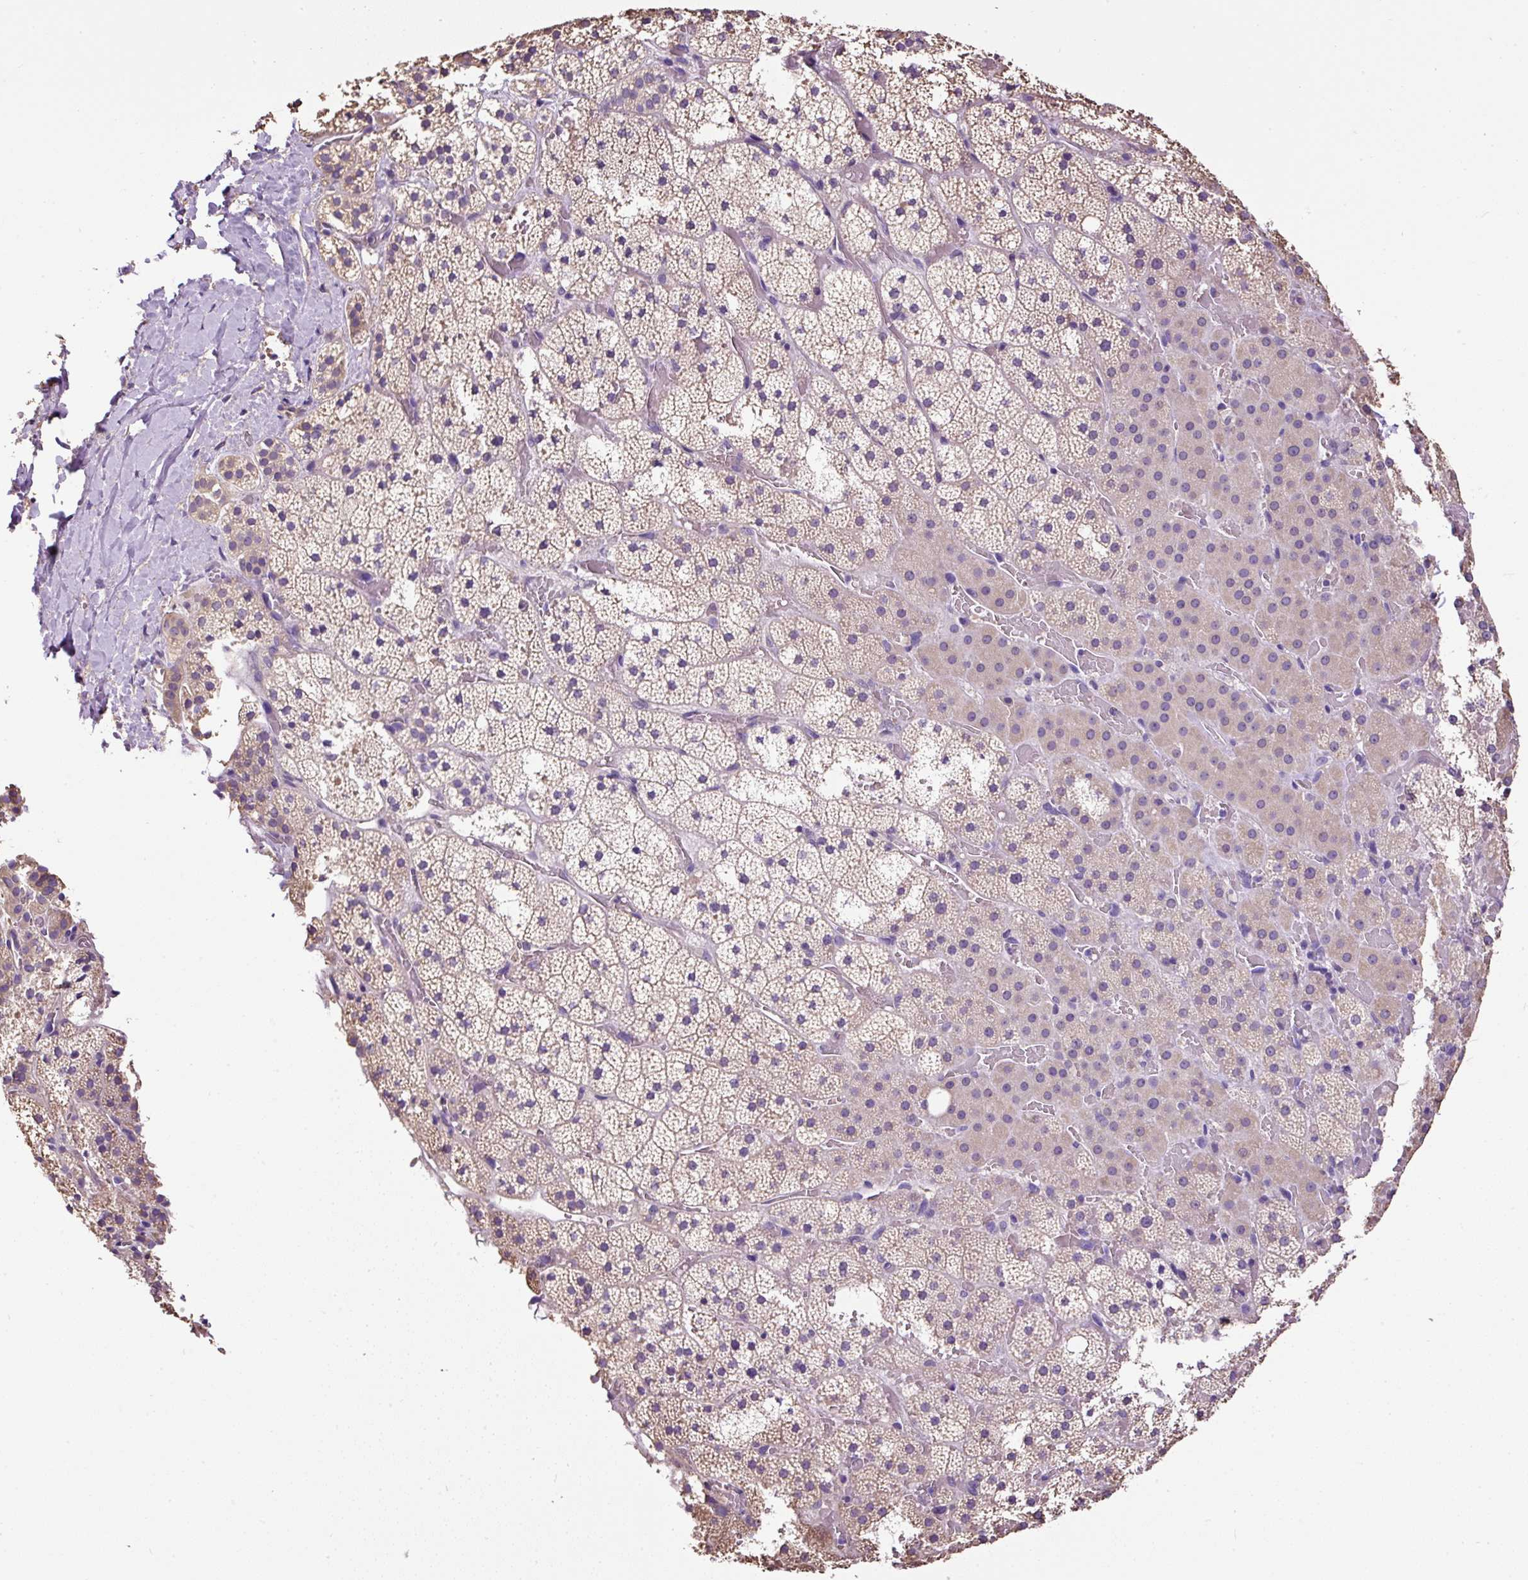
{"staining": {"intensity": "weak", "quantity": "<25%", "location": "cytoplasmic/membranous"}, "tissue": "adrenal gland", "cell_type": "Glandular cells", "image_type": "normal", "snomed": [{"axis": "morphology", "description": "Normal tissue, NOS"}, {"axis": "topography", "description": "Adrenal gland"}], "caption": "DAB (3,3'-diaminobenzidine) immunohistochemical staining of normal adrenal gland exhibits no significant expression in glandular cells.", "gene": "PDIA2", "patient": {"sex": "male", "age": 53}}